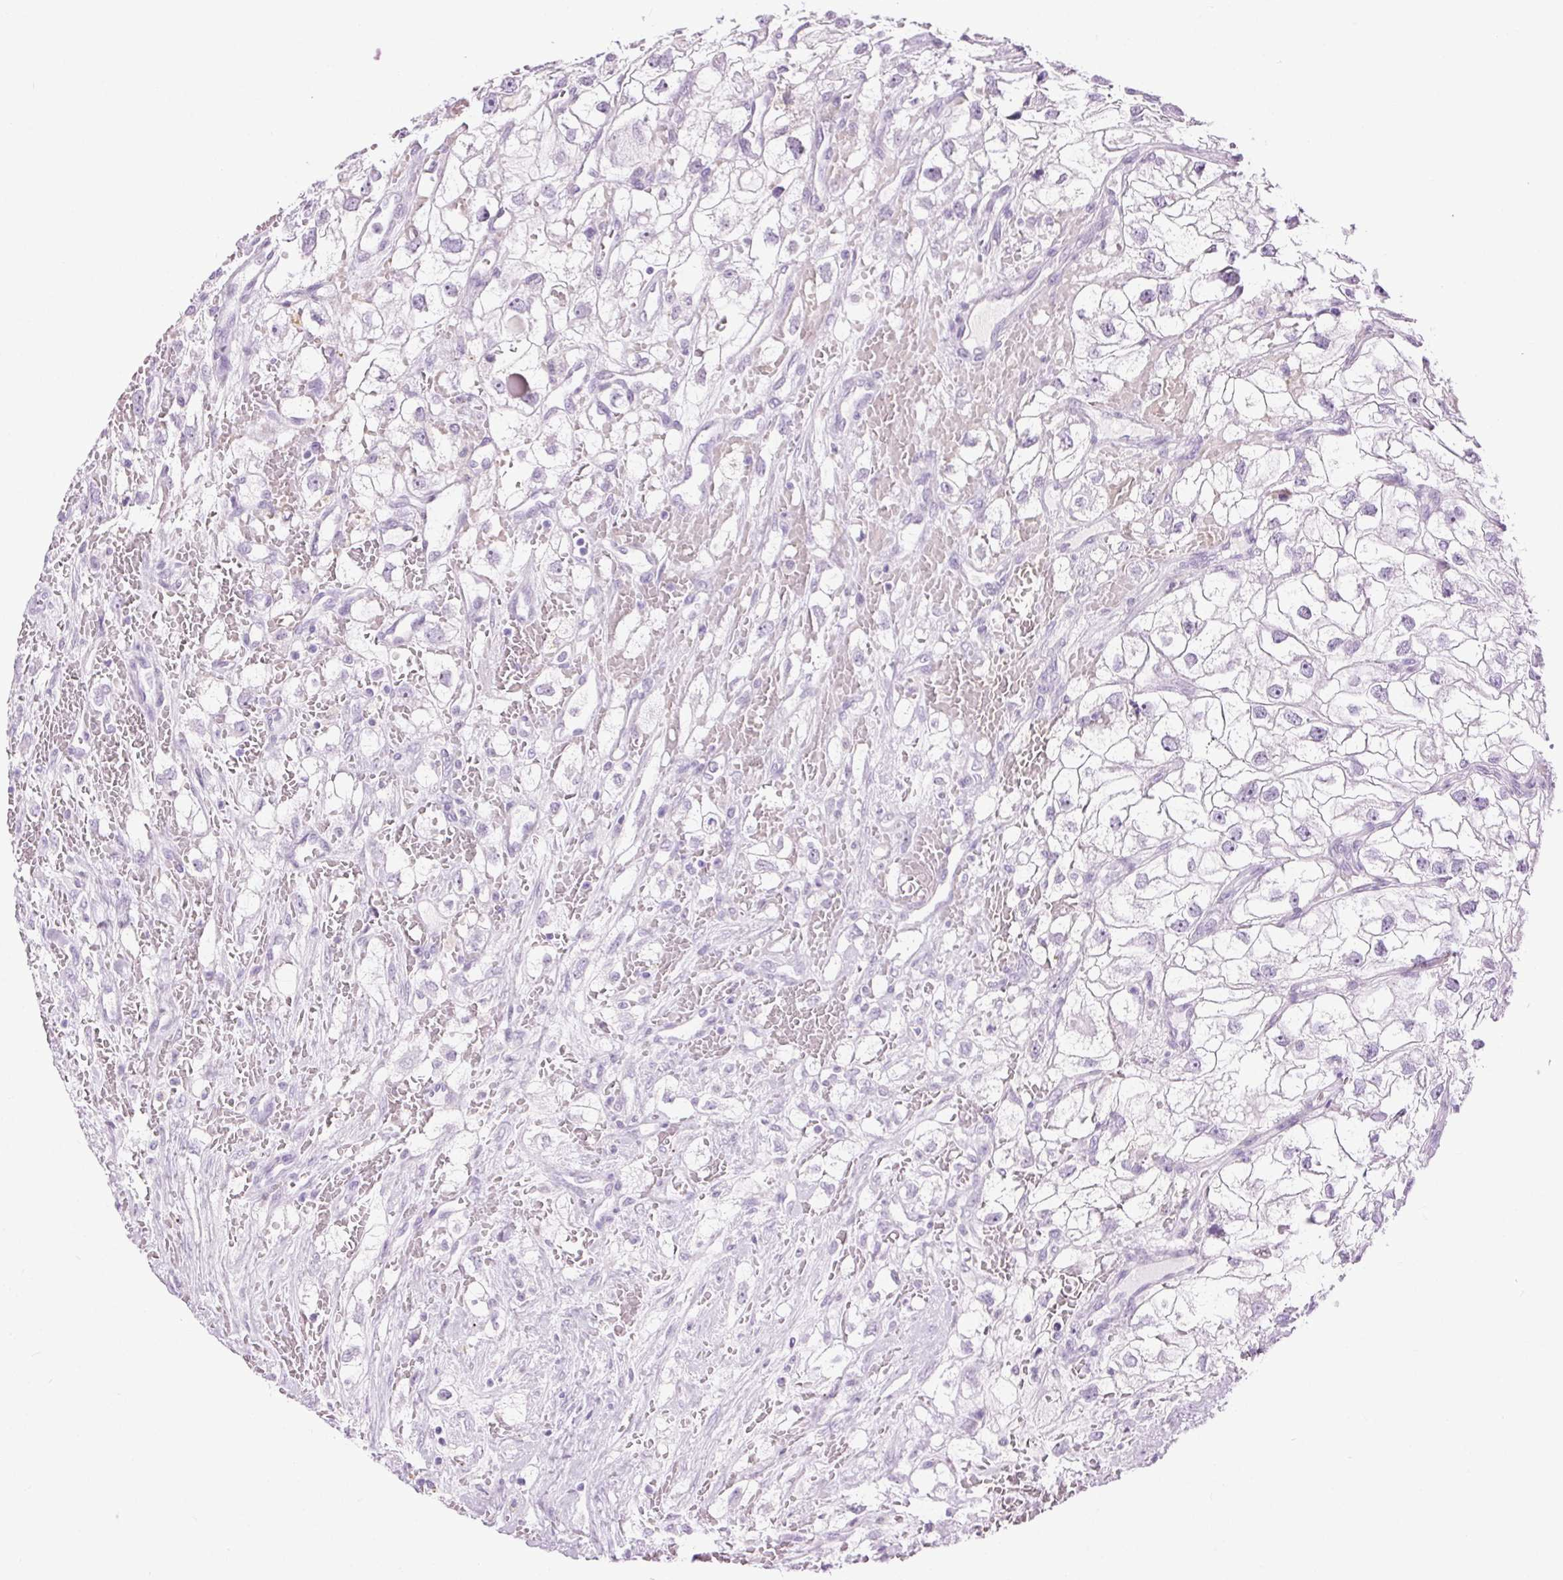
{"staining": {"intensity": "negative", "quantity": "none", "location": "none"}, "tissue": "renal cancer", "cell_type": "Tumor cells", "image_type": "cancer", "snomed": [{"axis": "morphology", "description": "Adenocarcinoma, NOS"}, {"axis": "topography", "description": "Kidney"}], "caption": "Immunohistochemistry (IHC) of human renal cancer displays no positivity in tumor cells.", "gene": "BEND2", "patient": {"sex": "male", "age": 59}}